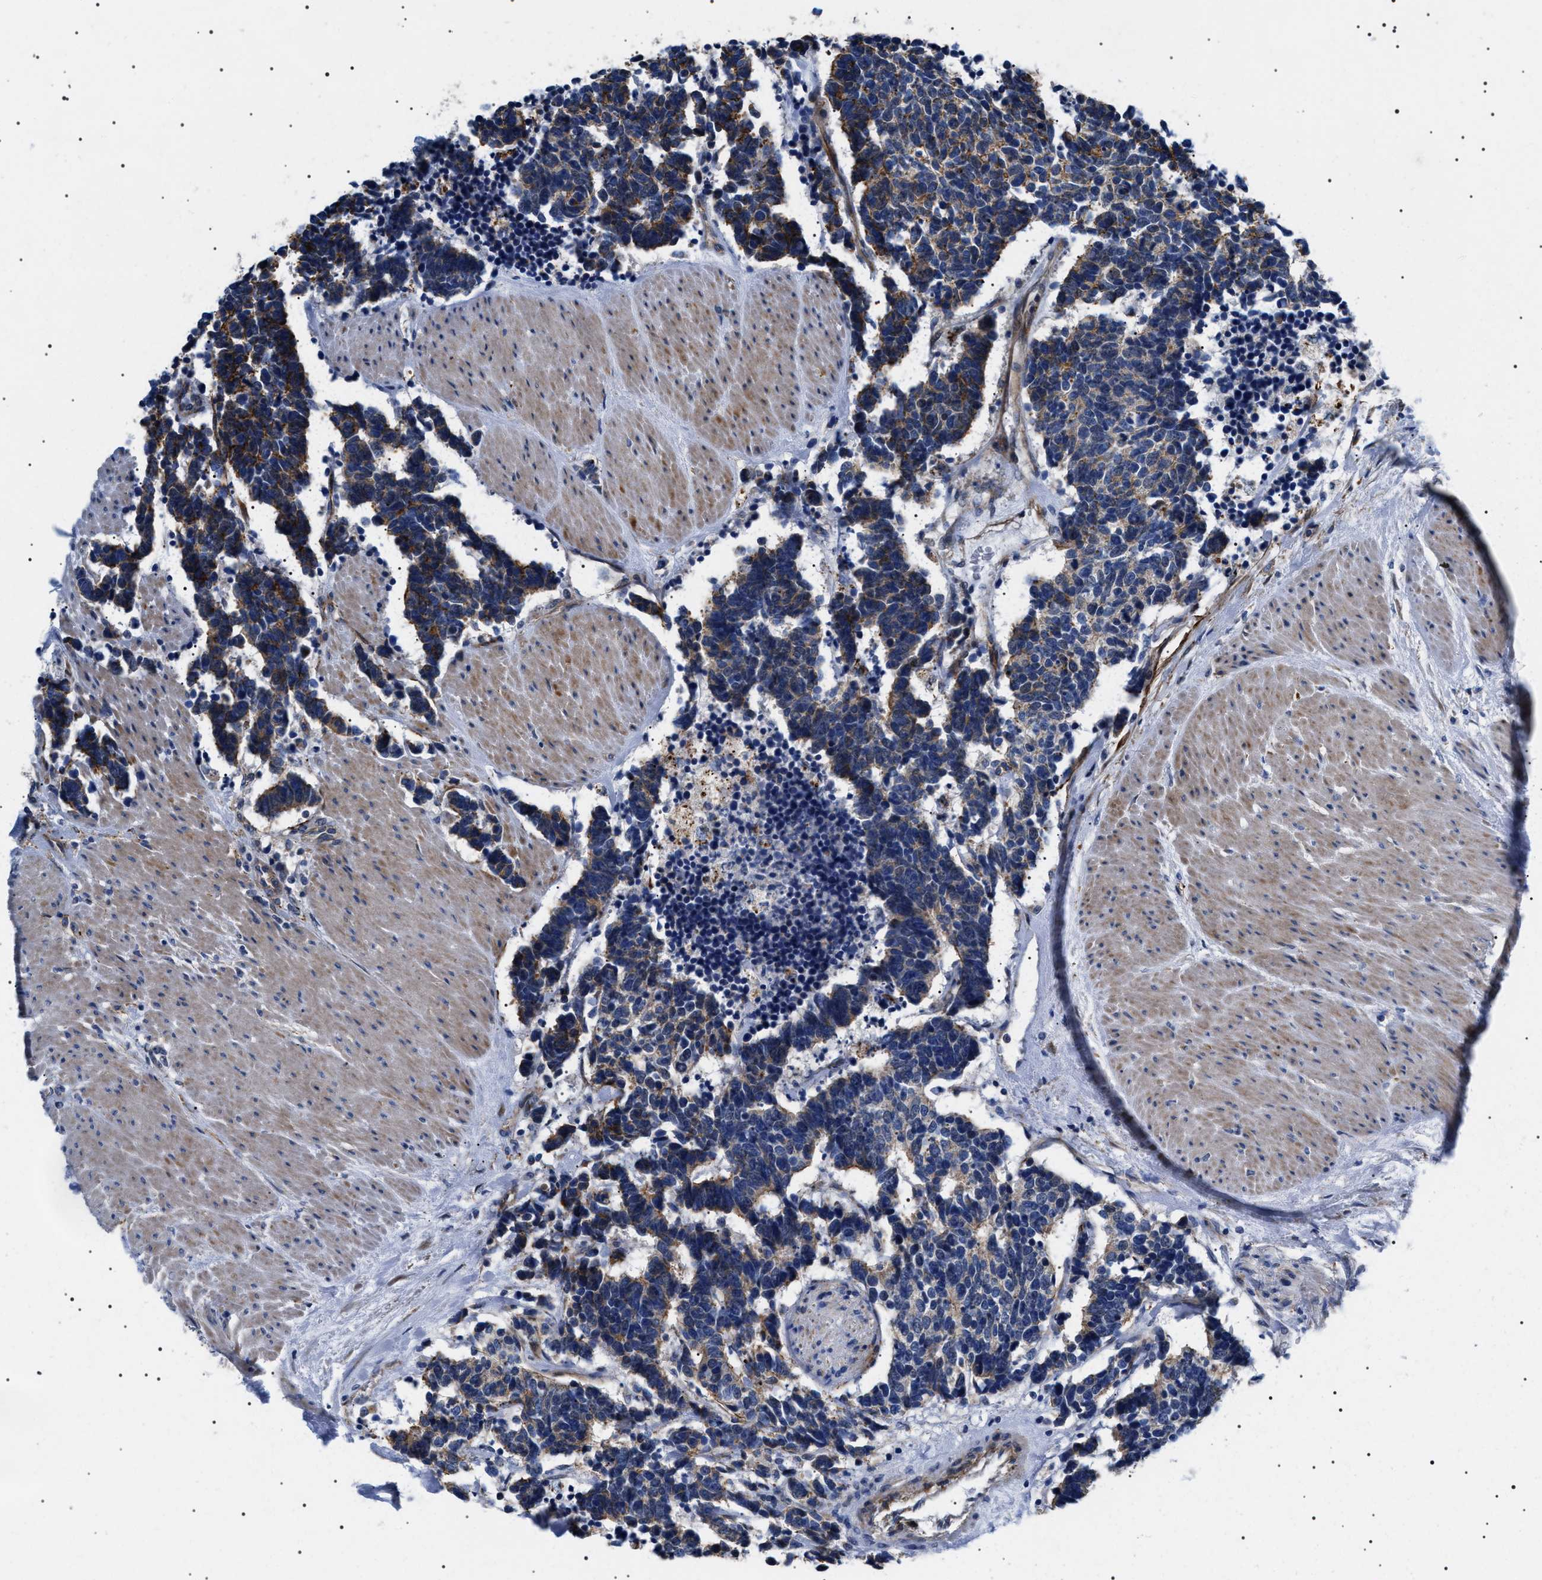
{"staining": {"intensity": "moderate", "quantity": "25%-75%", "location": "cytoplasmic/membranous"}, "tissue": "carcinoid", "cell_type": "Tumor cells", "image_type": "cancer", "snomed": [{"axis": "morphology", "description": "Carcinoma, NOS"}, {"axis": "morphology", "description": "Carcinoid, malignant, NOS"}, {"axis": "topography", "description": "Urinary bladder"}], "caption": "The image reveals immunohistochemical staining of carcinoid. There is moderate cytoplasmic/membranous staining is seen in approximately 25%-75% of tumor cells. Ihc stains the protein in brown and the nuclei are stained blue.", "gene": "TMEM222", "patient": {"sex": "male", "age": 57}}